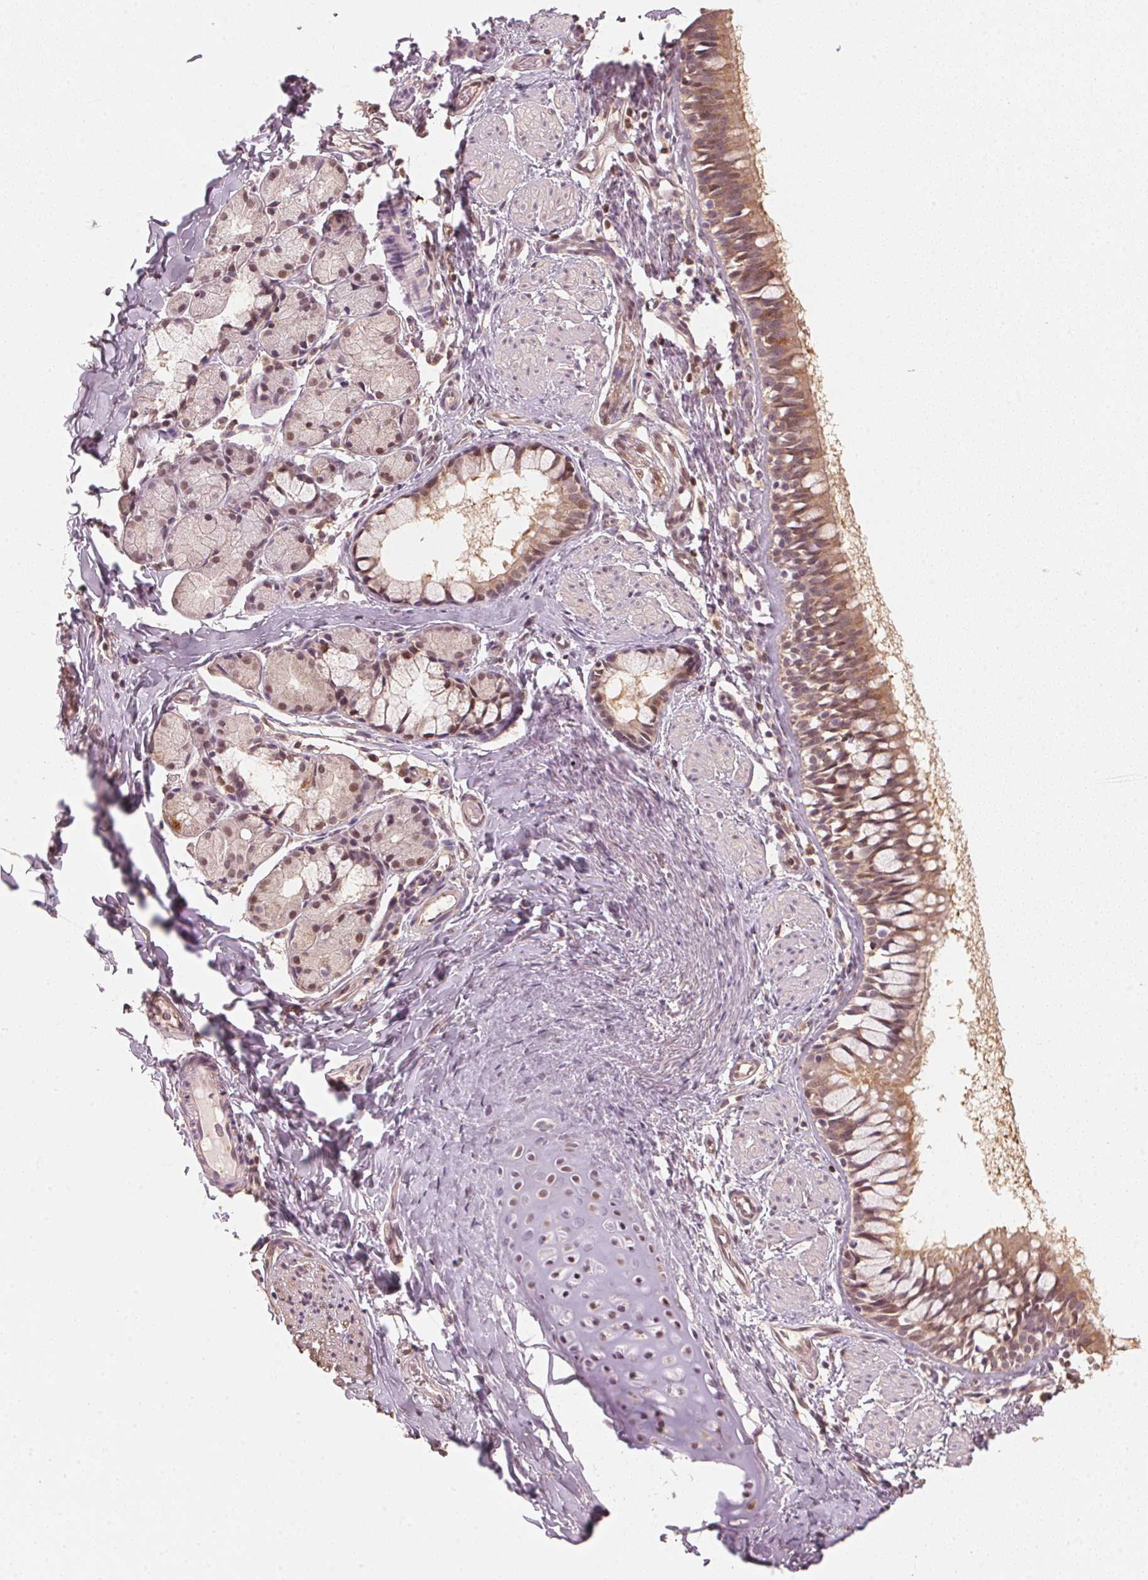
{"staining": {"intensity": "moderate", "quantity": ">75%", "location": "cytoplasmic/membranous,nuclear"}, "tissue": "bronchus", "cell_type": "Respiratory epithelial cells", "image_type": "normal", "snomed": [{"axis": "morphology", "description": "Normal tissue, NOS"}, {"axis": "topography", "description": "Bronchus"}], "caption": "High-magnification brightfield microscopy of benign bronchus stained with DAB (3,3'-diaminobenzidine) (brown) and counterstained with hematoxylin (blue). respiratory epithelial cells exhibit moderate cytoplasmic/membranous,nuclear positivity is identified in about>75% of cells. The protein of interest is shown in brown color, while the nuclei are stained blue.", "gene": "C2orf73", "patient": {"sex": "male", "age": 1}}